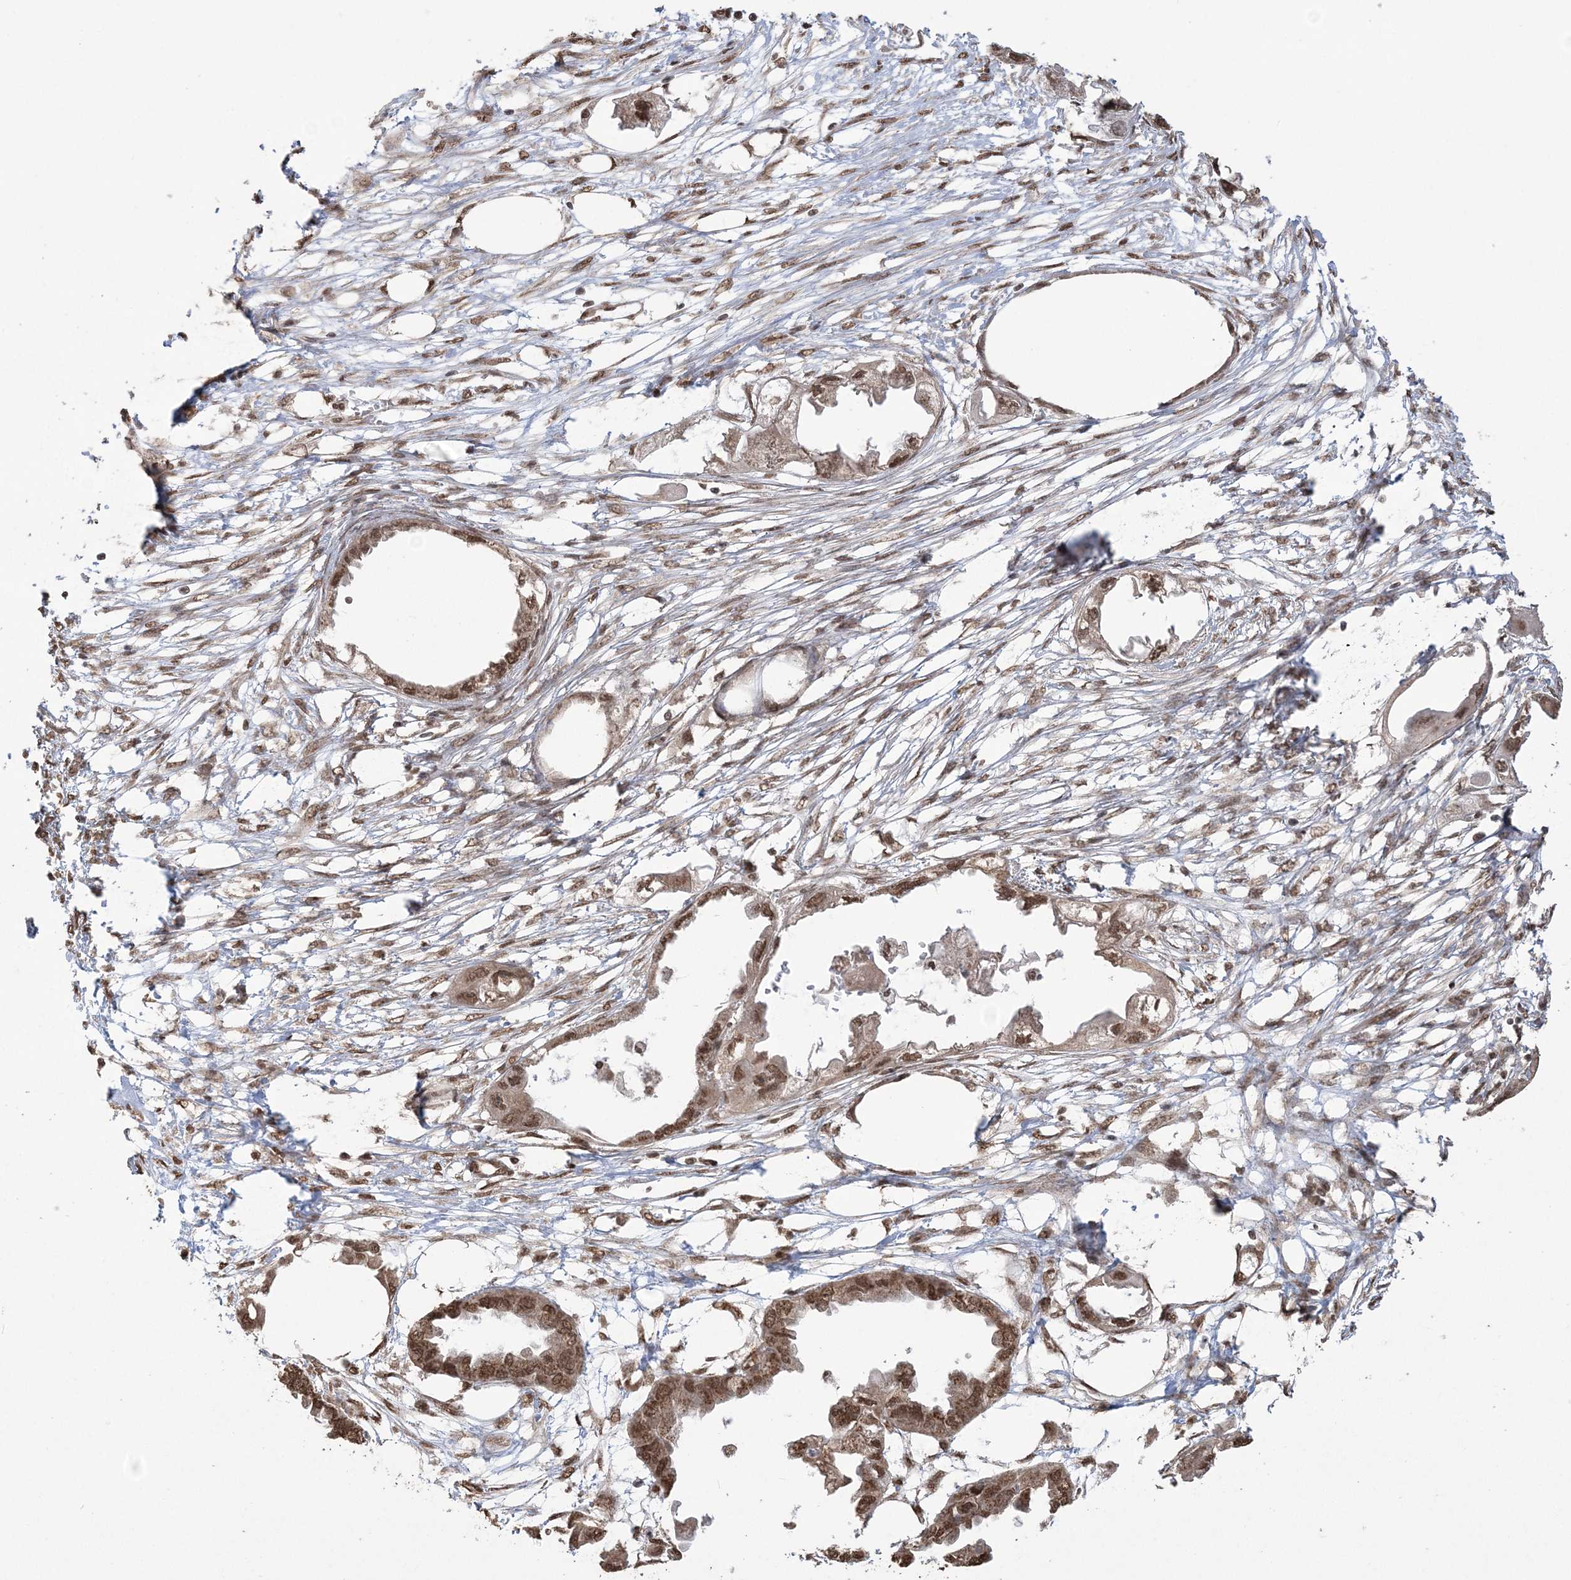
{"staining": {"intensity": "moderate", "quantity": ">75%", "location": "nuclear"}, "tissue": "endometrial cancer", "cell_type": "Tumor cells", "image_type": "cancer", "snomed": [{"axis": "morphology", "description": "Adenocarcinoma, NOS"}, {"axis": "morphology", "description": "Adenocarcinoma, metastatic, NOS"}, {"axis": "topography", "description": "Adipose tissue"}, {"axis": "topography", "description": "Endometrium"}], "caption": "About >75% of tumor cells in human endometrial cancer (metastatic adenocarcinoma) reveal moderate nuclear protein staining as visualized by brown immunohistochemical staining.", "gene": "ZNF839", "patient": {"sex": "female", "age": 67}}